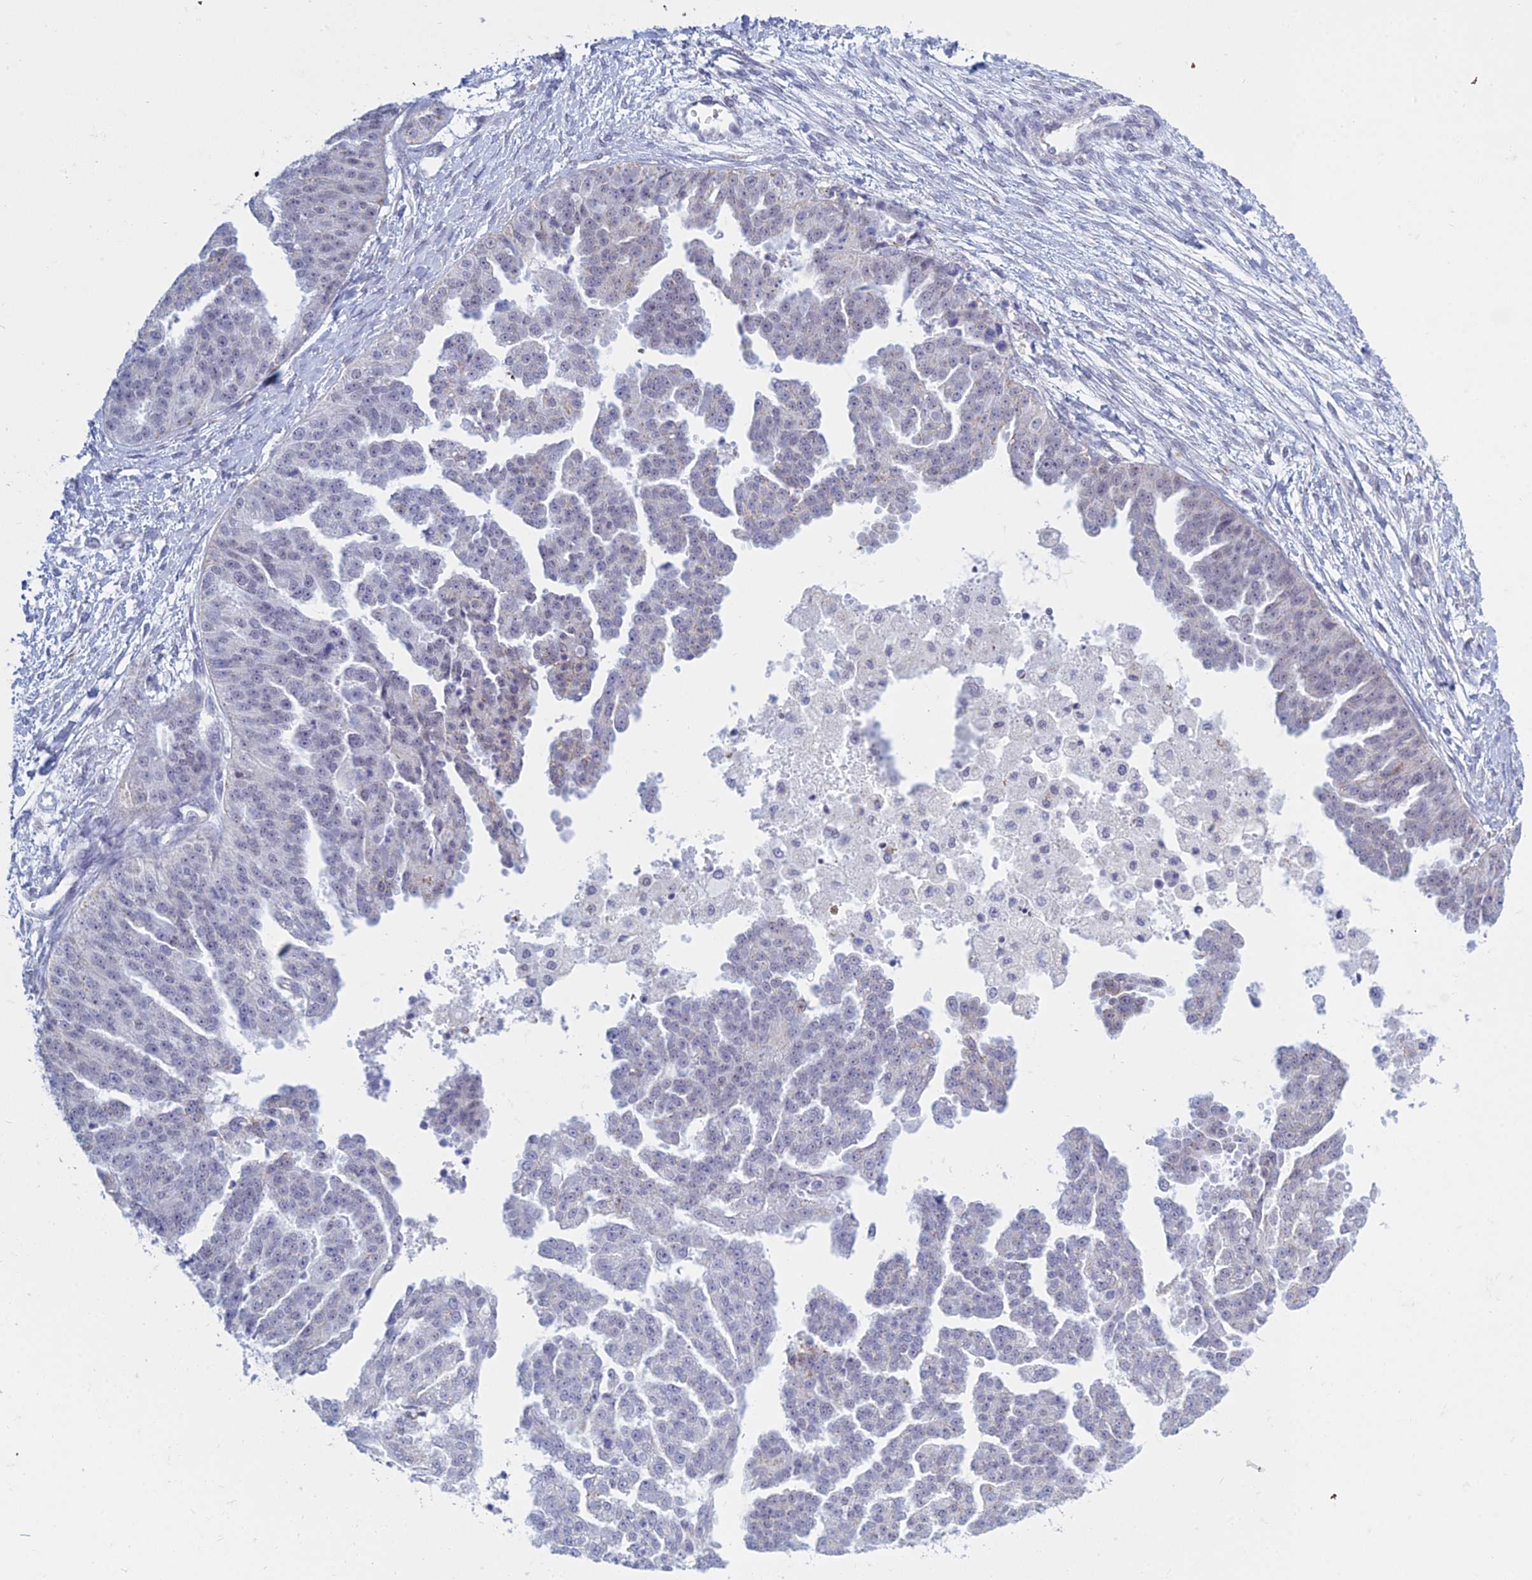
{"staining": {"intensity": "negative", "quantity": "none", "location": "none"}, "tissue": "ovarian cancer", "cell_type": "Tumor cells", "image_type": "cancer", "snomed": [{"axis": "morphology", "description": "Cystadenocarcinoma, serous, NOS"}, {"axis": "topography", "description": "Ovary"}], "caption": "Human ovarian cancer stained for a protein using immunohistochemistry (IHC) reveals no expression in tumor cells.", "gene": "KLF14", "patient": {"sex": "female", "age": 58}}